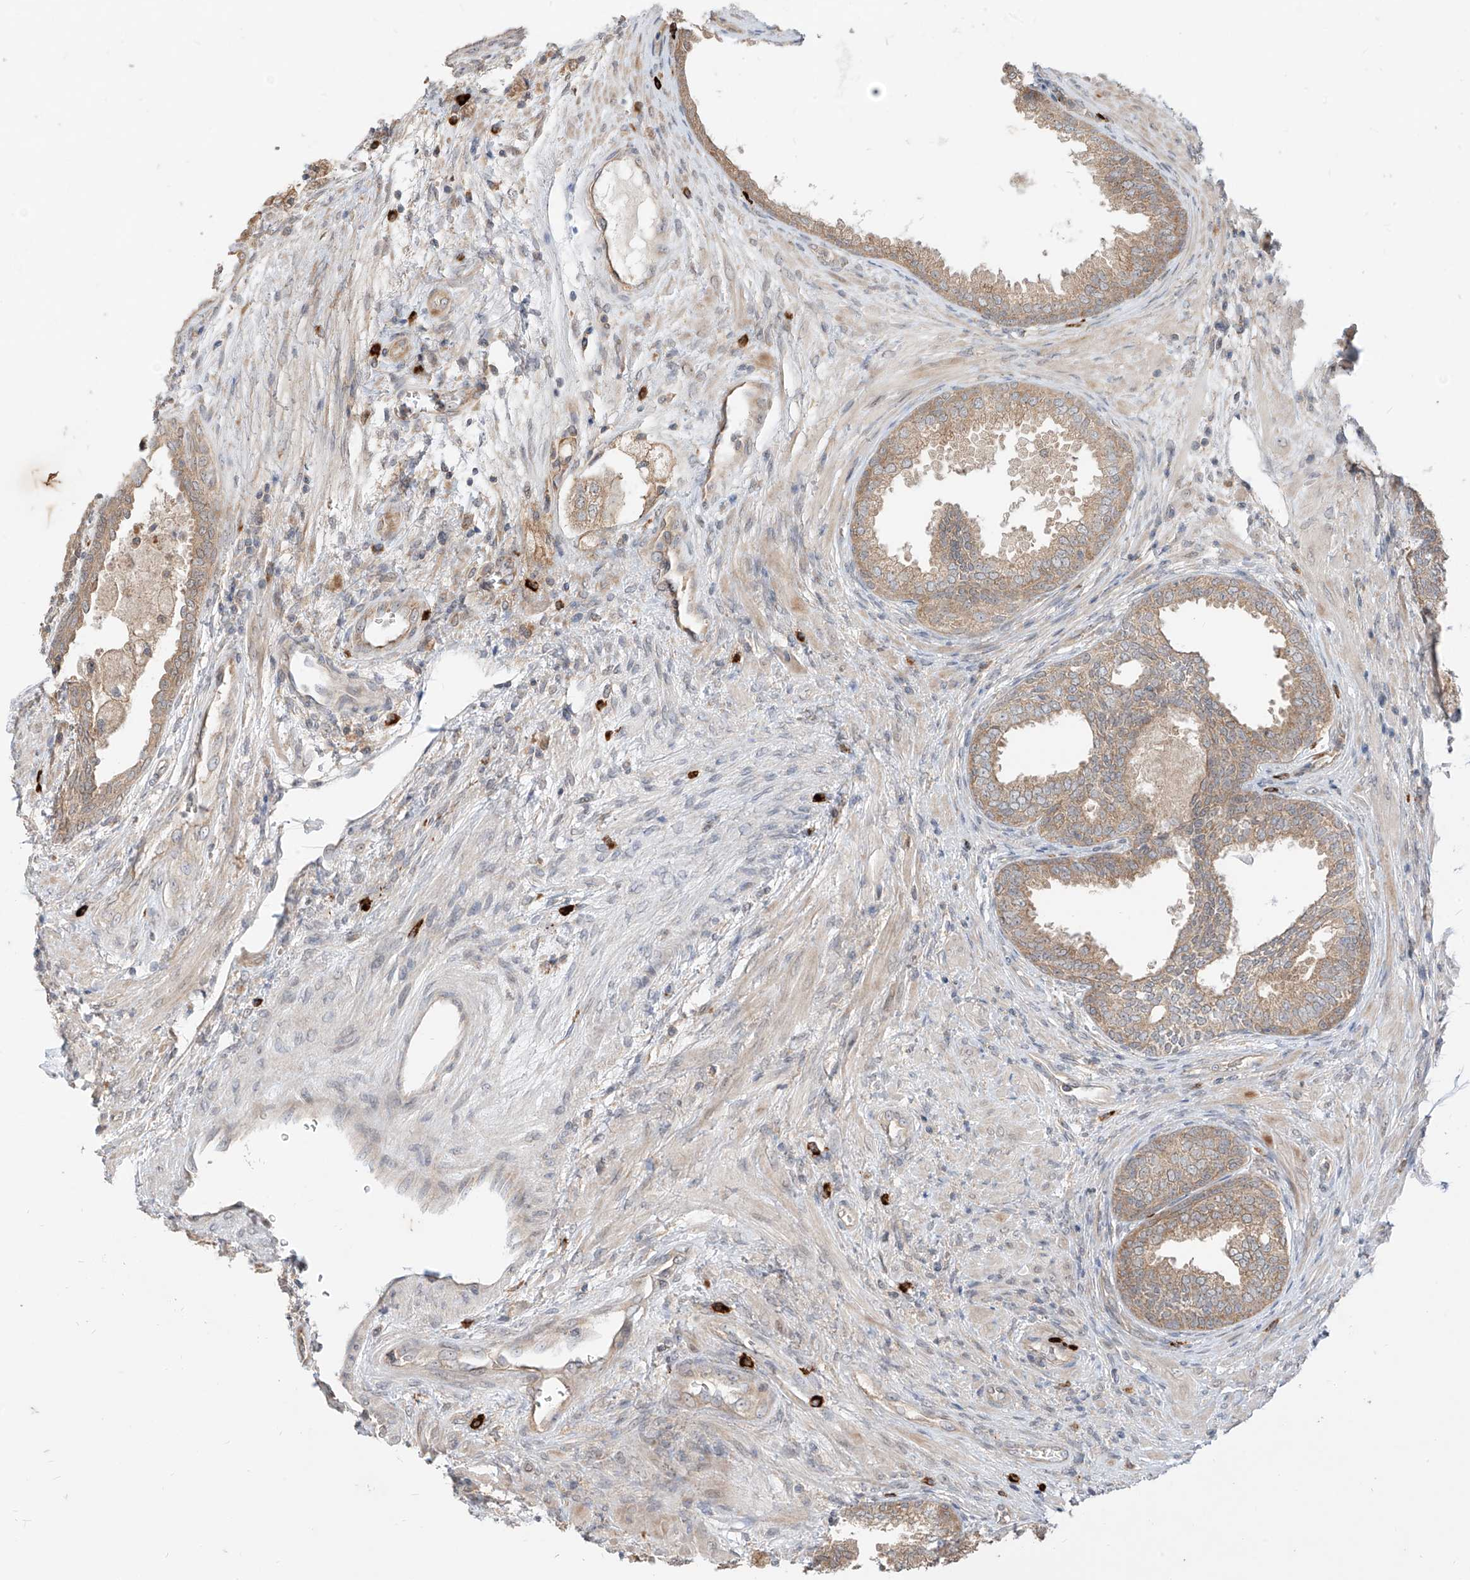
{"staining": {"intensity": "weak", "quantity": ">75%", "location": "cytoplasmic/membranous"}, "tissue": "prostate", "cell_type": "Glandular cells", "image_type": "normal", "snomed": [{"axis": "morphology", "description": "Normal tissue, NOS"}, {"axis": "topography", "description": "Prostate"}], "caption": "Protein staining shows weak cytoplasmic/membranous expression in about >75% of glandular cells in unremarkable prostate.", "gene": "MTUS2", "patient": {"sex": "male", "age": 76}}